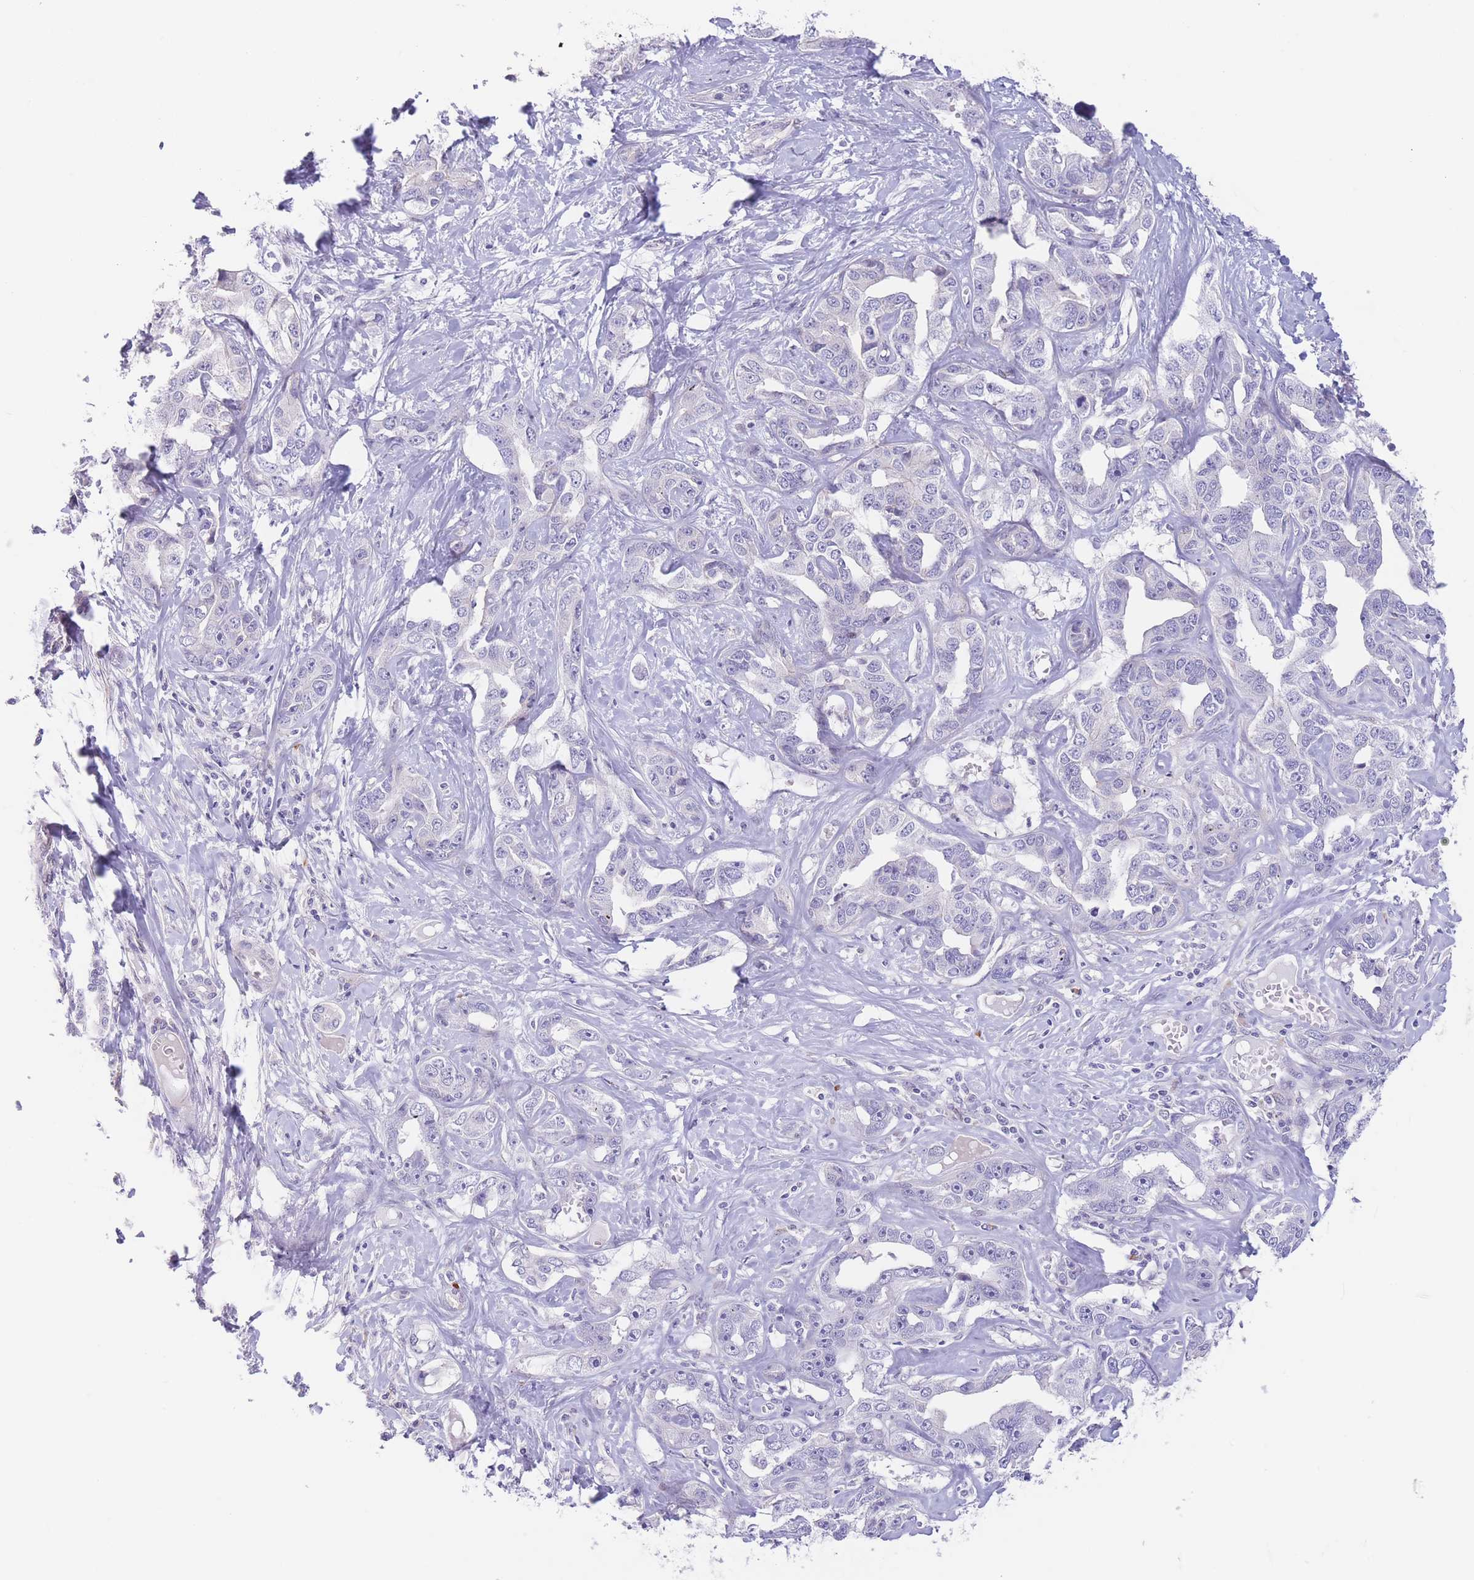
{"staining": {"intensity": "negative", "quantity": "none", "location": "none"}, "tissue": "liver cancer", "cell_type": "Tumor cells", "image_type": "cancer", "snomed": [{"axis": "morphology", "description": "Cholangiocarcinoma"}, {"axis": "topography", "description": "Liver"}], "caption": "An immunohistochemistry photomicrograph of cholangiocarcinoma (liver) is shown. There is no staining in tumor cells of cholangiocarcinoma (liver).", "gene": "C9orf152", "patient": {"sex": "male", "age": 59}}